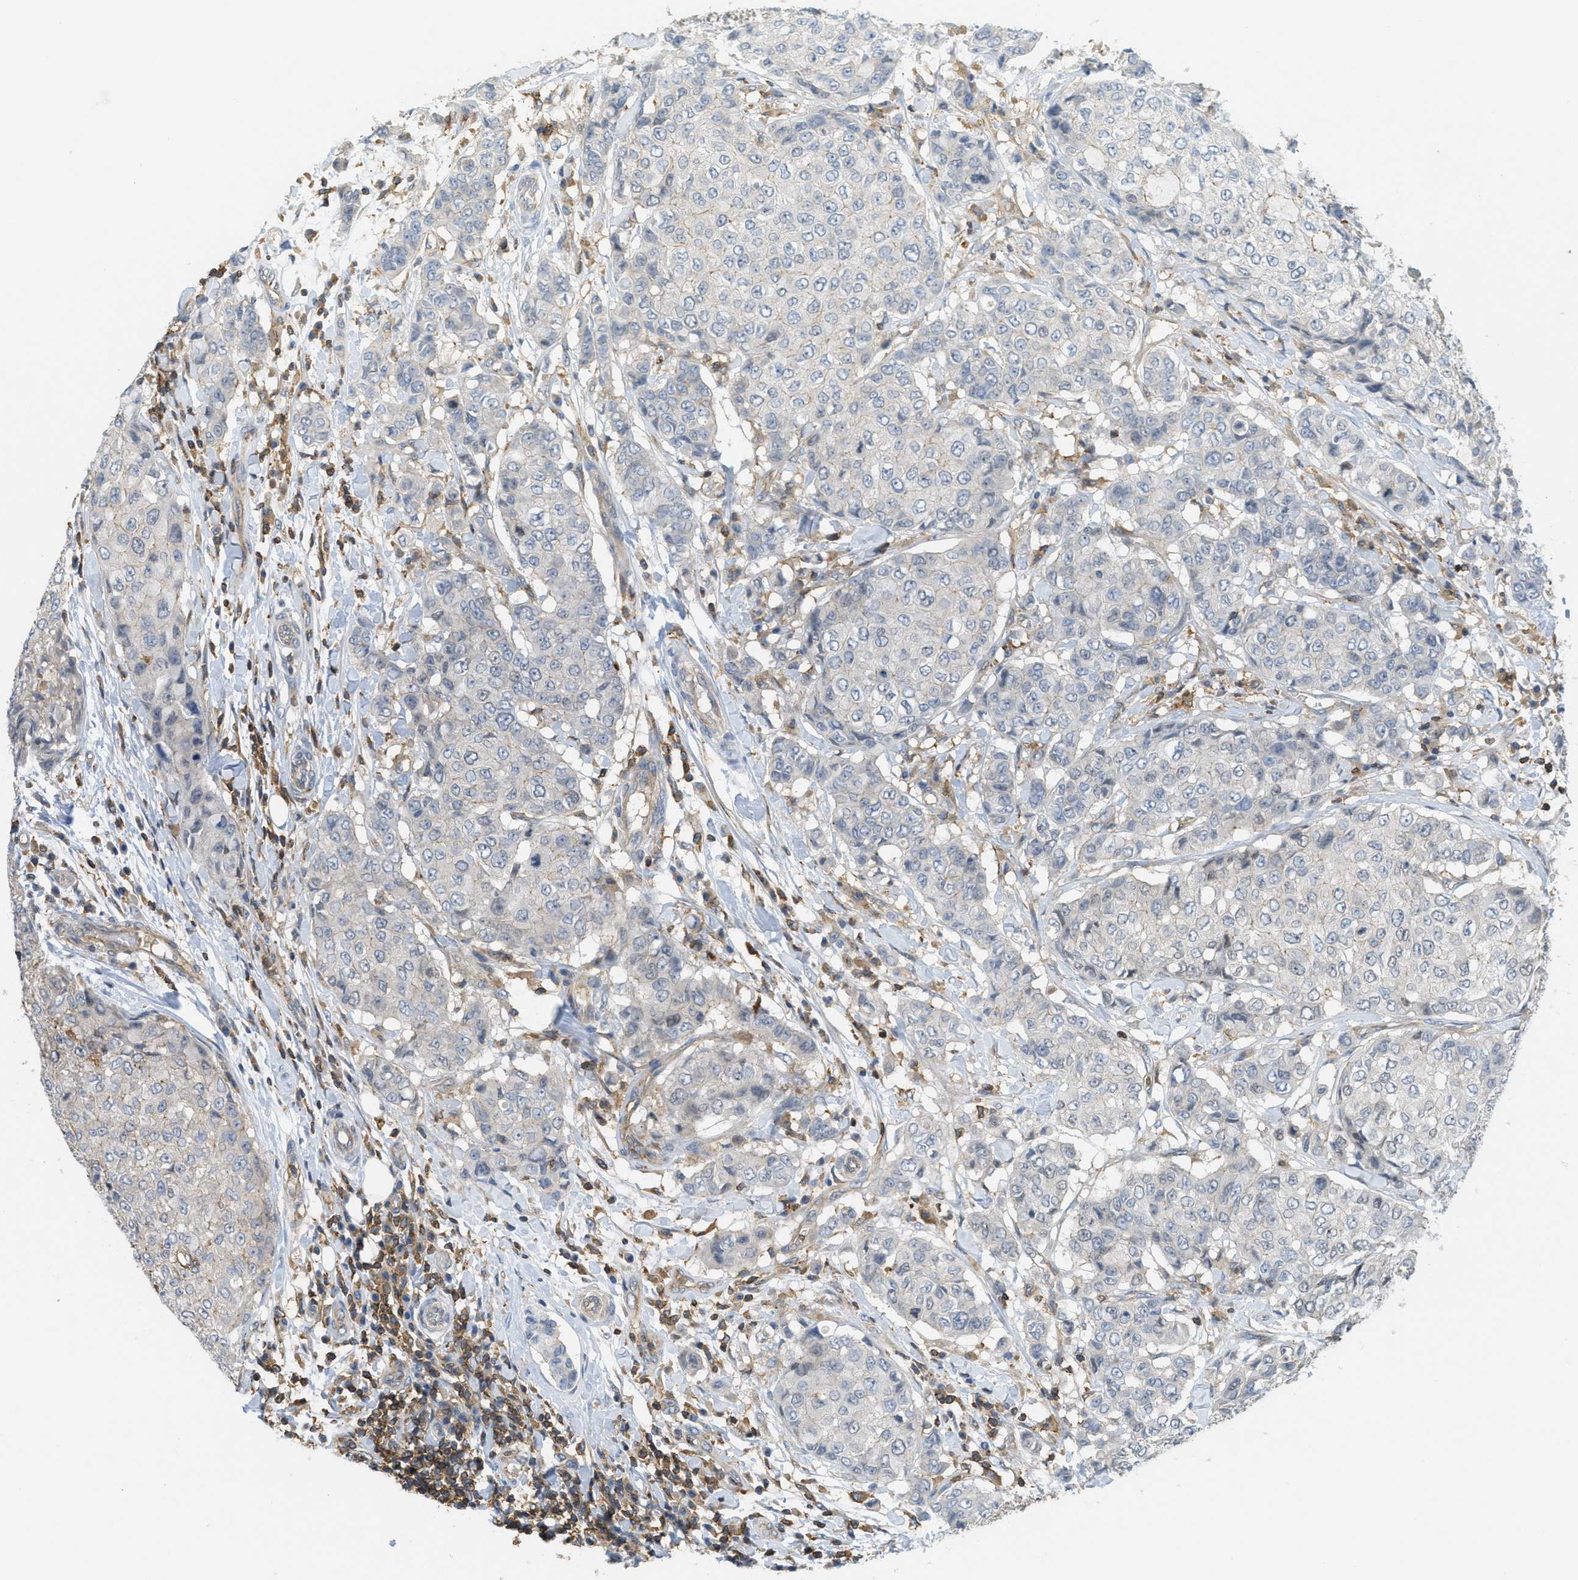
{"staining": {"intensity": "weak", "quantity": "25%-75%", "location": "cytoplasmic/membranous"}, "tissue": "breast cancer", "cell_type": "Tumor cells", "image_type": "cancer", "snomed": [{"axis": "morphology", "description": "Duct carcinoma"}, {"axis": "topography", "description": "Breast"}], "caption": "IHC (DAB) staining of breast infiltrating ductal carcinoma exhibits weak cytoplasmic/membranous protein expression in approximately 25%-75% of tumor cells.", "gene": "GRIK2", "patient": {"sex": "female", "age": 27}}